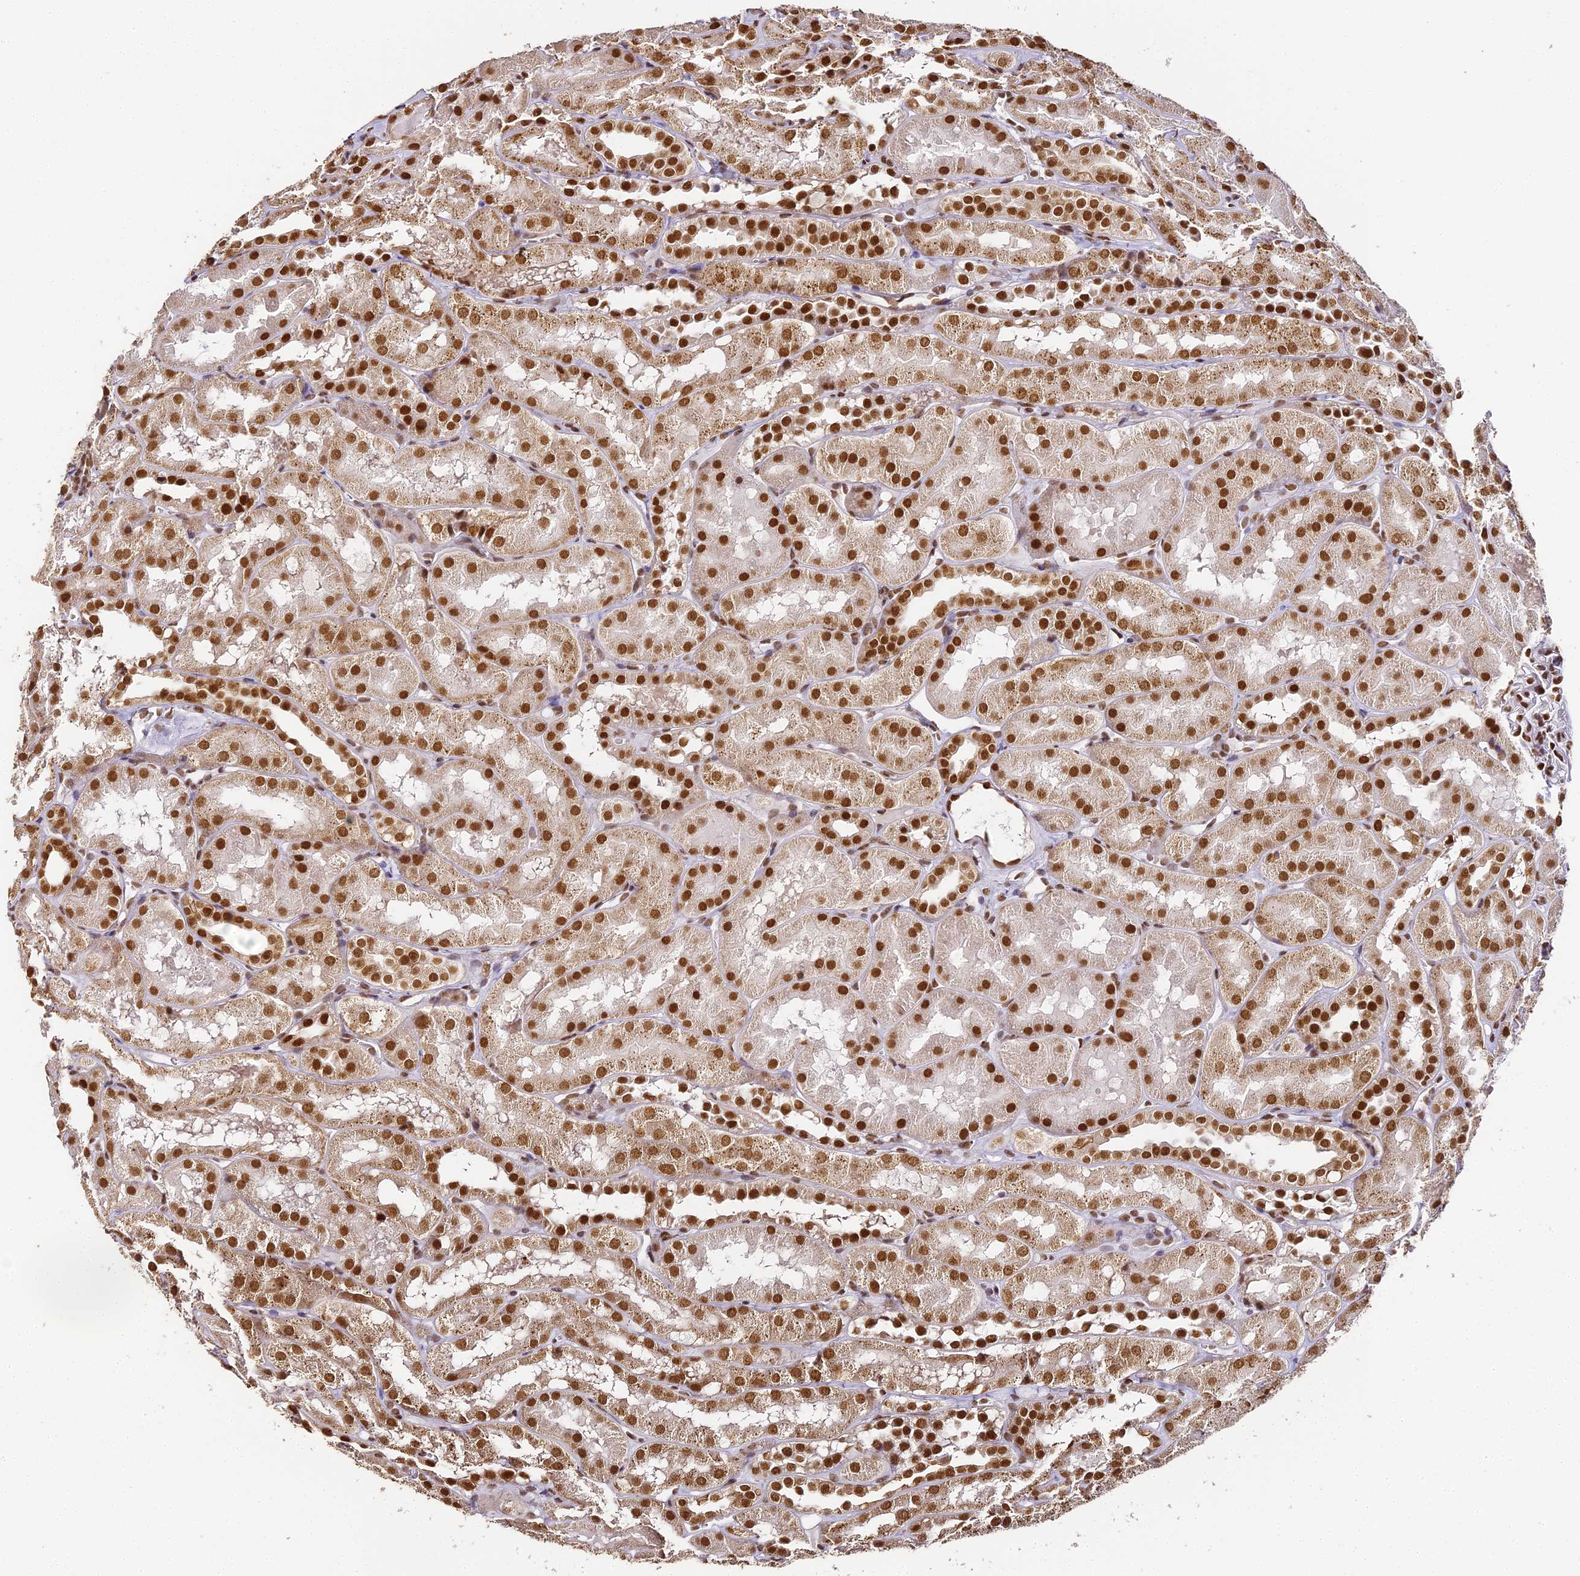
{"staining": {"intensity": "moderate", "quantity": ">75%", "location": "nuclear"}, "tissue": "kidney", "cell_type": "Cells in glomeruli", "image_type": "normal", "snomed": [{"axis": "morphology", "description": "Normal tissue, NOS"}, {"axis": "topography", "description": "Kidney"}, {"axis": "topography", "description": "Urinary bladder"}], "caption": "Human kidney stained for a protein (brown) displays moderate nuclear positive expression in about >75% of cells in glomeruli.", "gene": "HNRNPA1", "patient": {"sex": "male", "age": 16}}